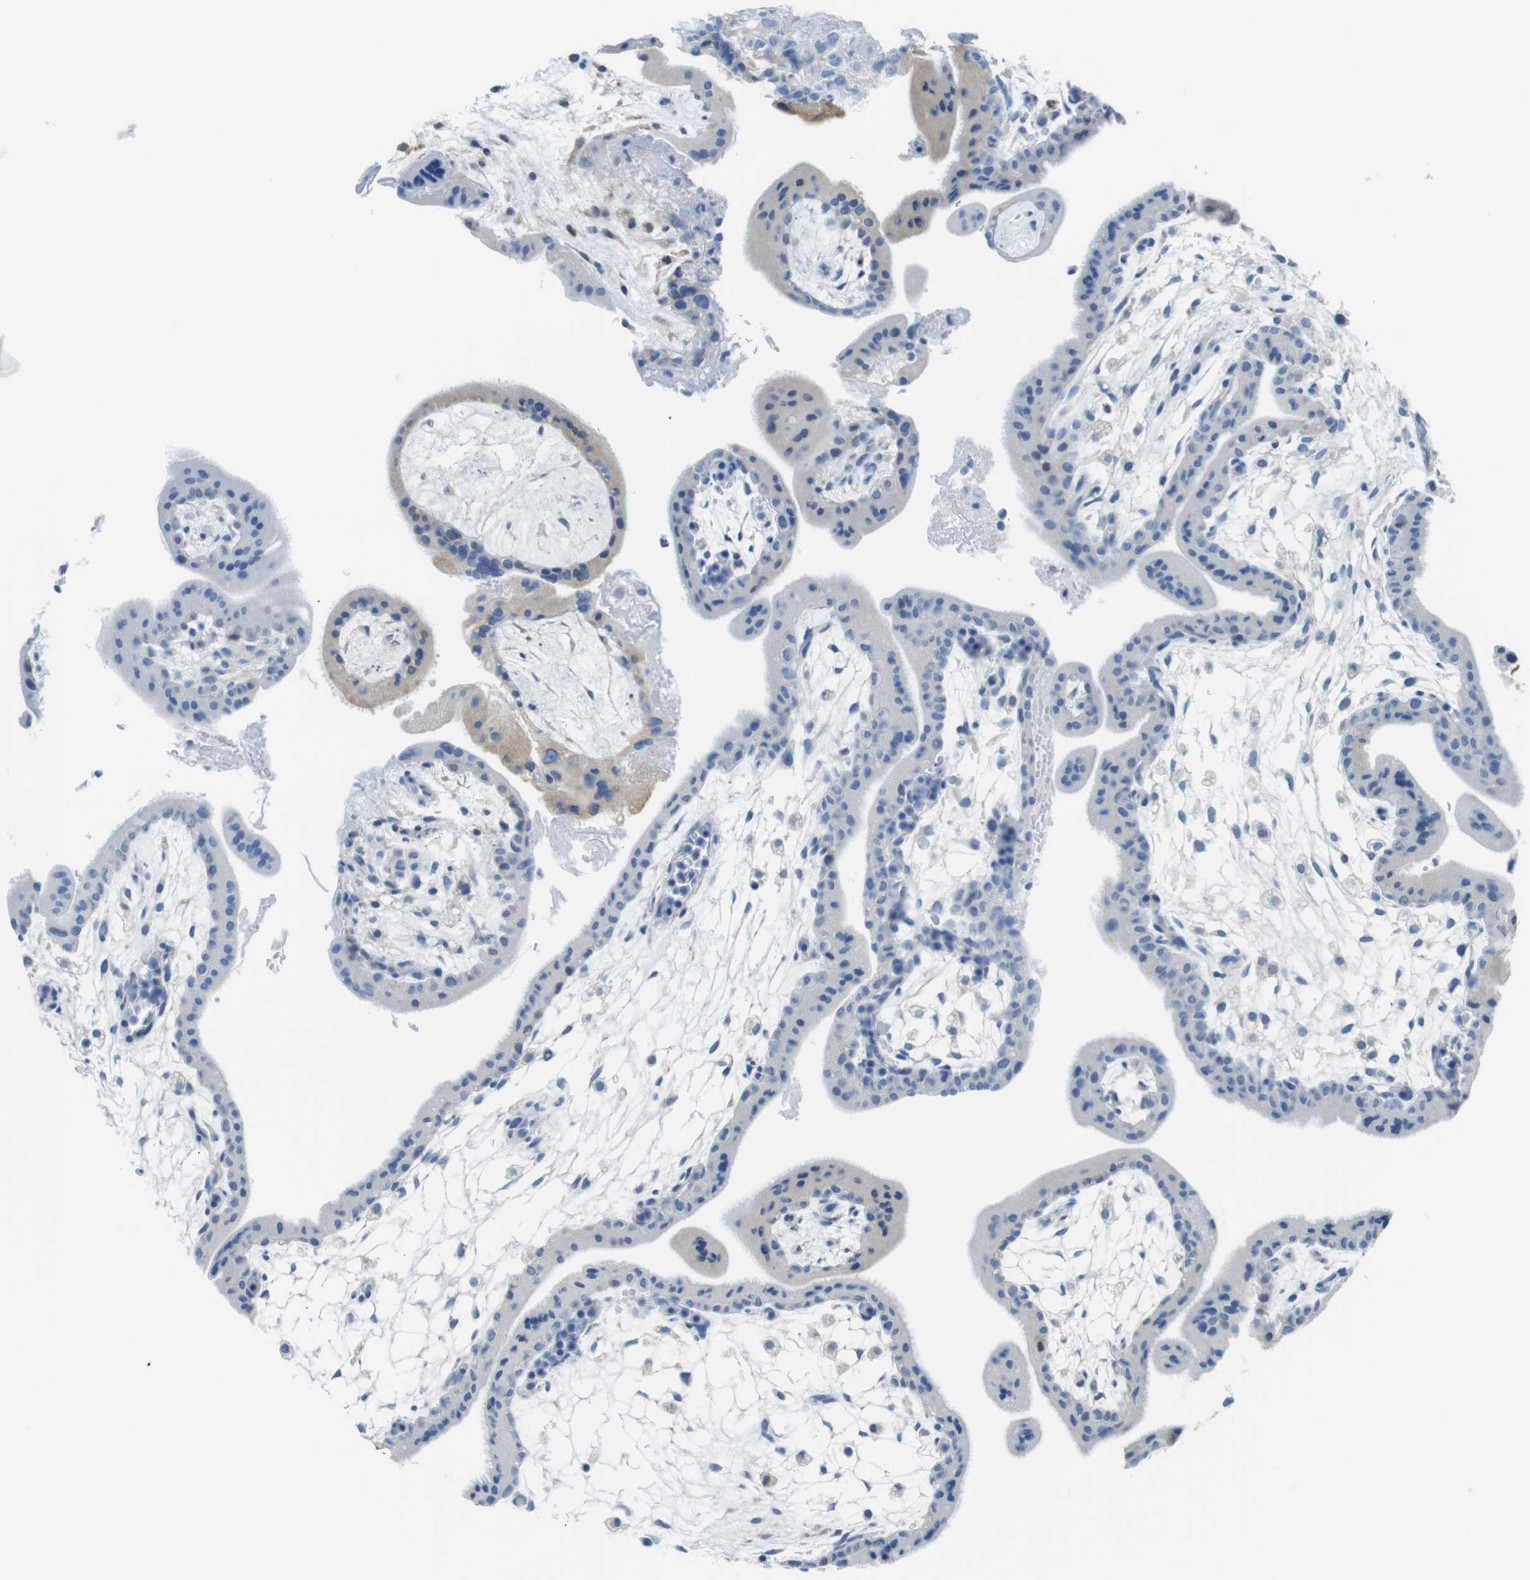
{"staining": {"intensity": "negative", "quantity": "none", "location": "none"}, "tissue": "placenta", "cell_type": "Trophoblastic cells", "image_type": "normal", "snomed": [{"axis": "morphology", "description": "Normal tissue, NOS"}, {"axis": "topography", "description": "Placenta"}], "caption": "Trophoblastic cells show no significant protein staining in unremarkable placenta. (IHC, brightfield microscopy, high magnification).", "gene": "CDH8", "patient": {"sex": "female", "age": 35}}